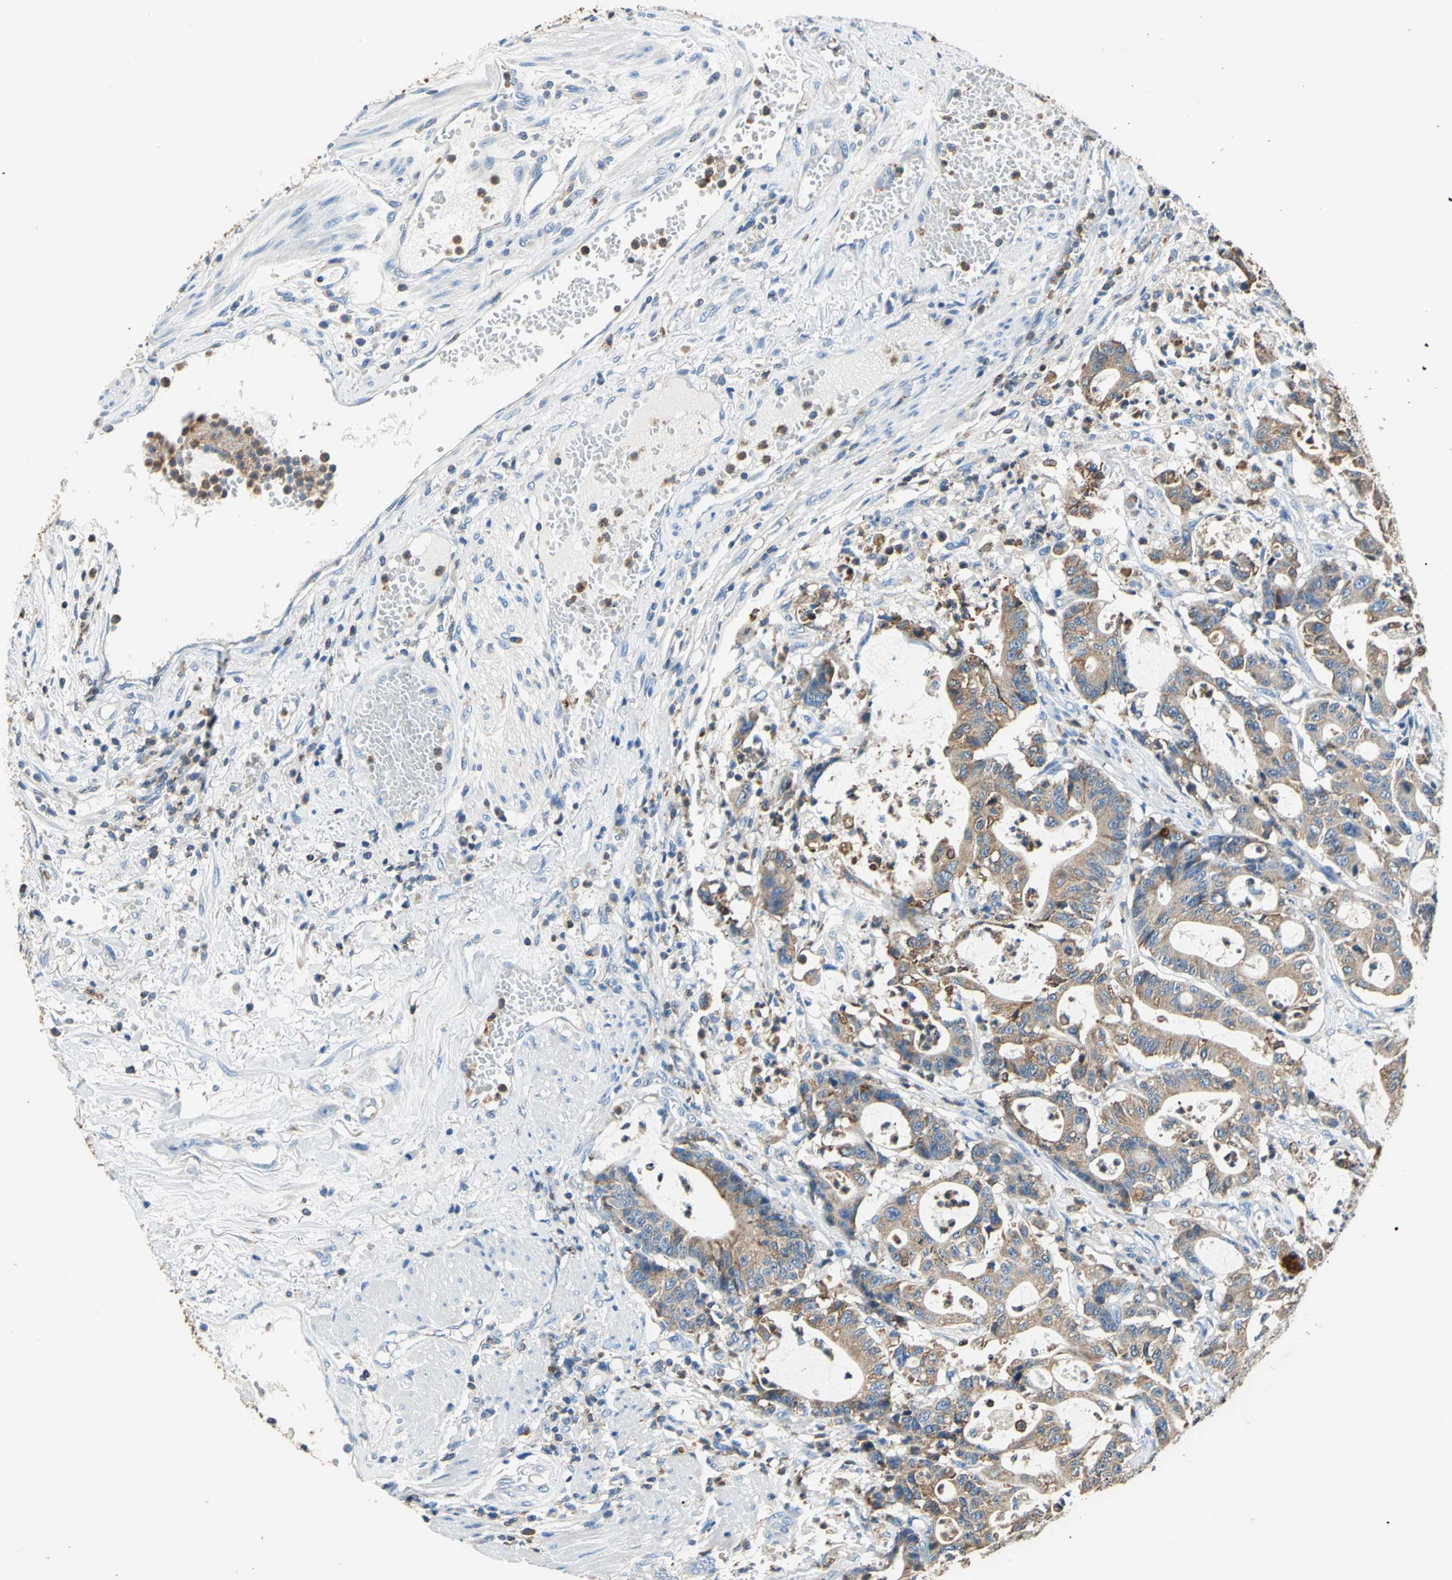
{"staining": {"intensity": "moderate", "quantity": ">75%", "location": "cytoplasmic/membranous"}, "tissue": "colorectal cancer", "cell_type": "Tumor cells", "image_type": "cancer", "snomed": [{"axis": "morphology", "description": "Adenocarcinoma, NOS"}, {"axis": "topography", "description": "Colon"}], "caption": "Immunohistochemistry (IHC) micrograph of colorectal cancer (adenocarcinoma) stained for a protein (brown), which shows medium levels of moderate cytoplasmic/membranous staining in about >75% of tumor cells.", "gene": "SEPTIN6", "patient": {"sex": "female", "age": 84}}